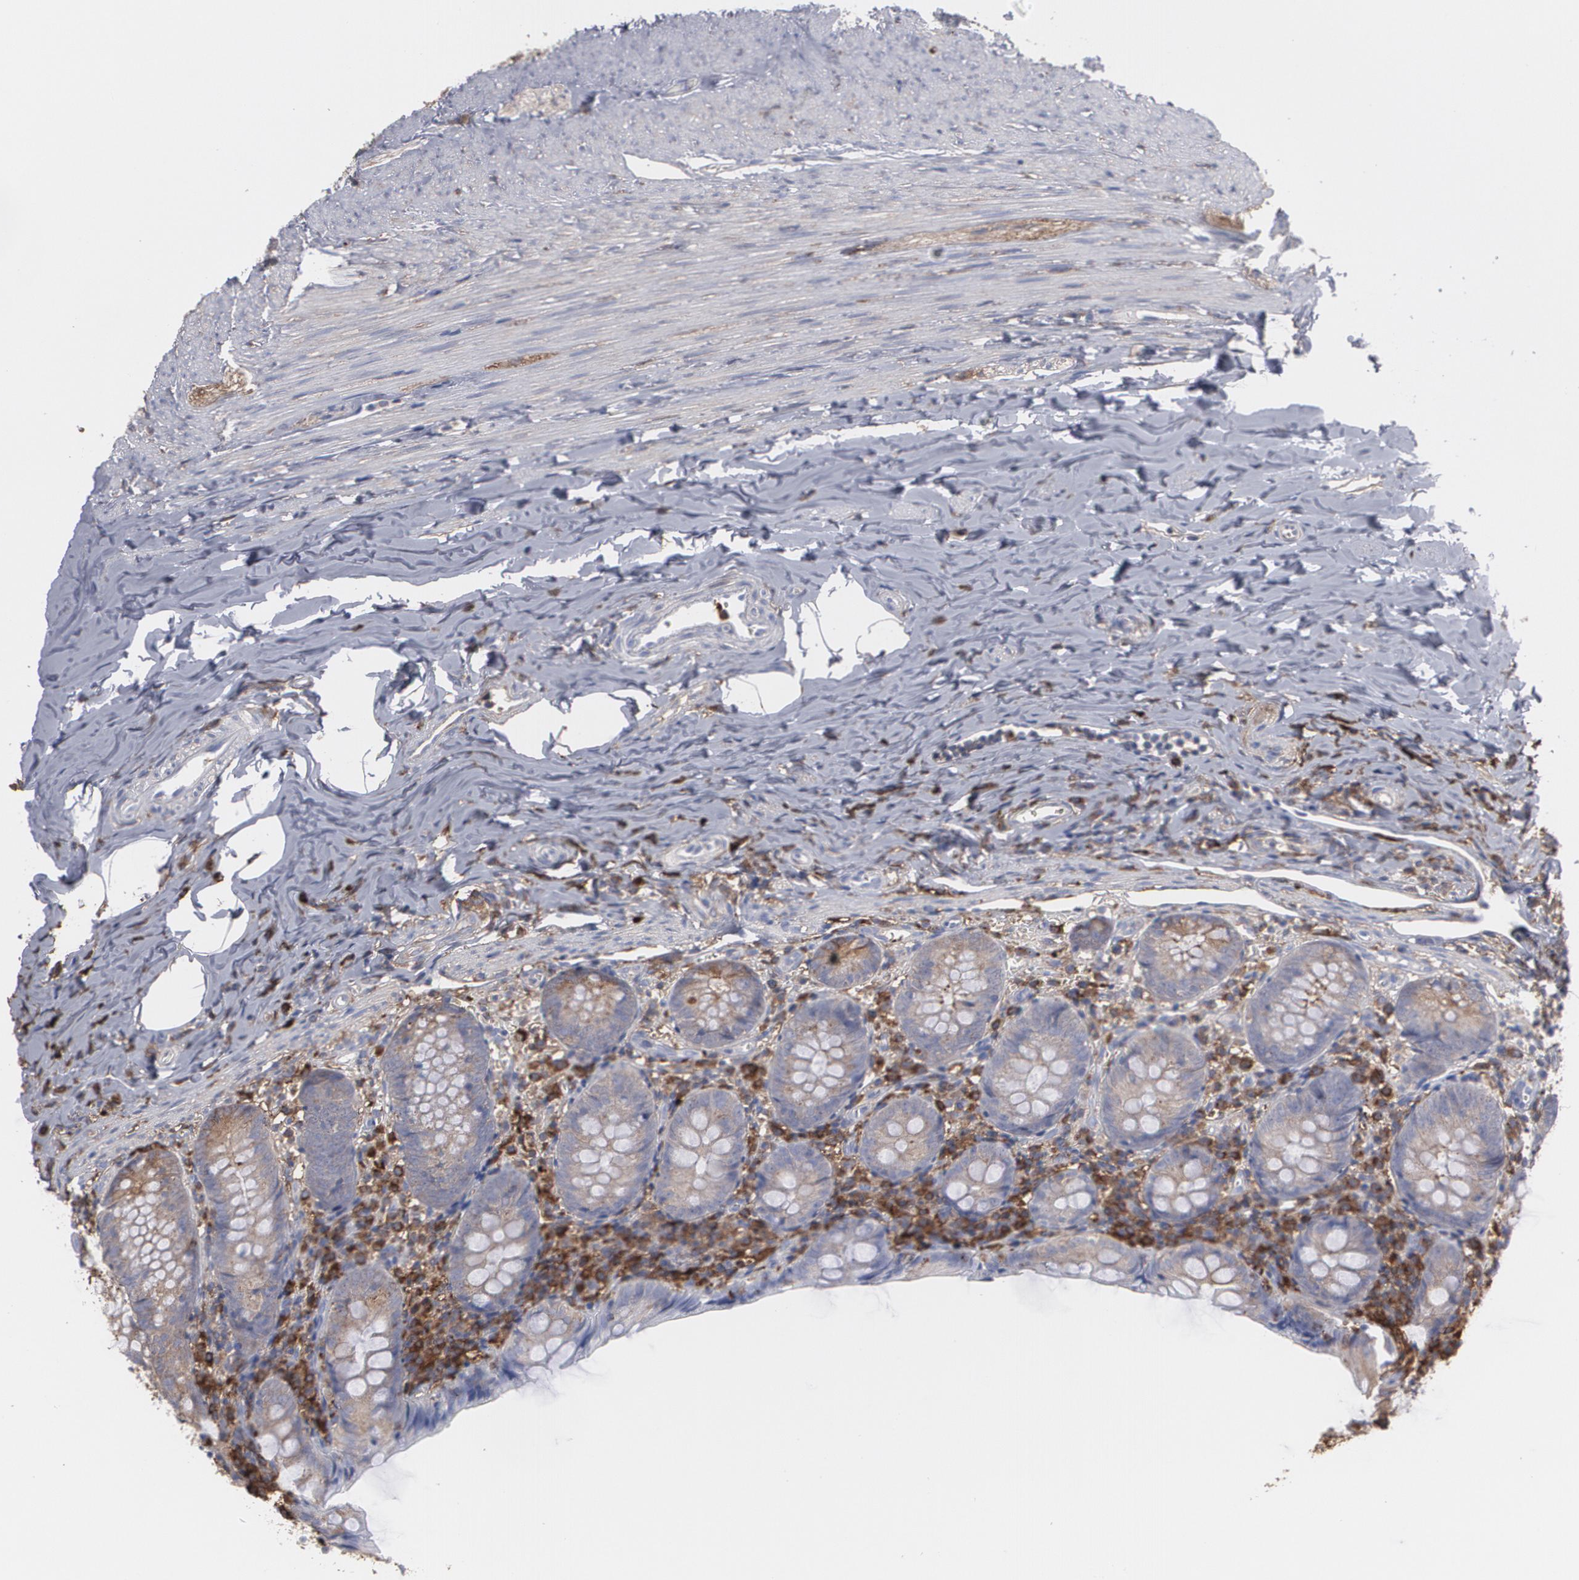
{"staining": {"intensity": "weak", "quantity": "25%-75%", "location": "cytoplasmic/membranous"}, "tissue": "appendix", "cell_type": "Glandular cells", "image_type": "normal", "snomed": [{"axis": "morphology", "description": "Normal tissue, NOS"}, {"axis": "topography", "description": "Appendix"}], "caption": "Benign appendix displays weak cytoplasmic/membranous expression in about 25%-75% of glandular cells, visualized by immunohistochemistry.", "gene": "ODC1", "patient": {"sex": "female", "age": 10}}